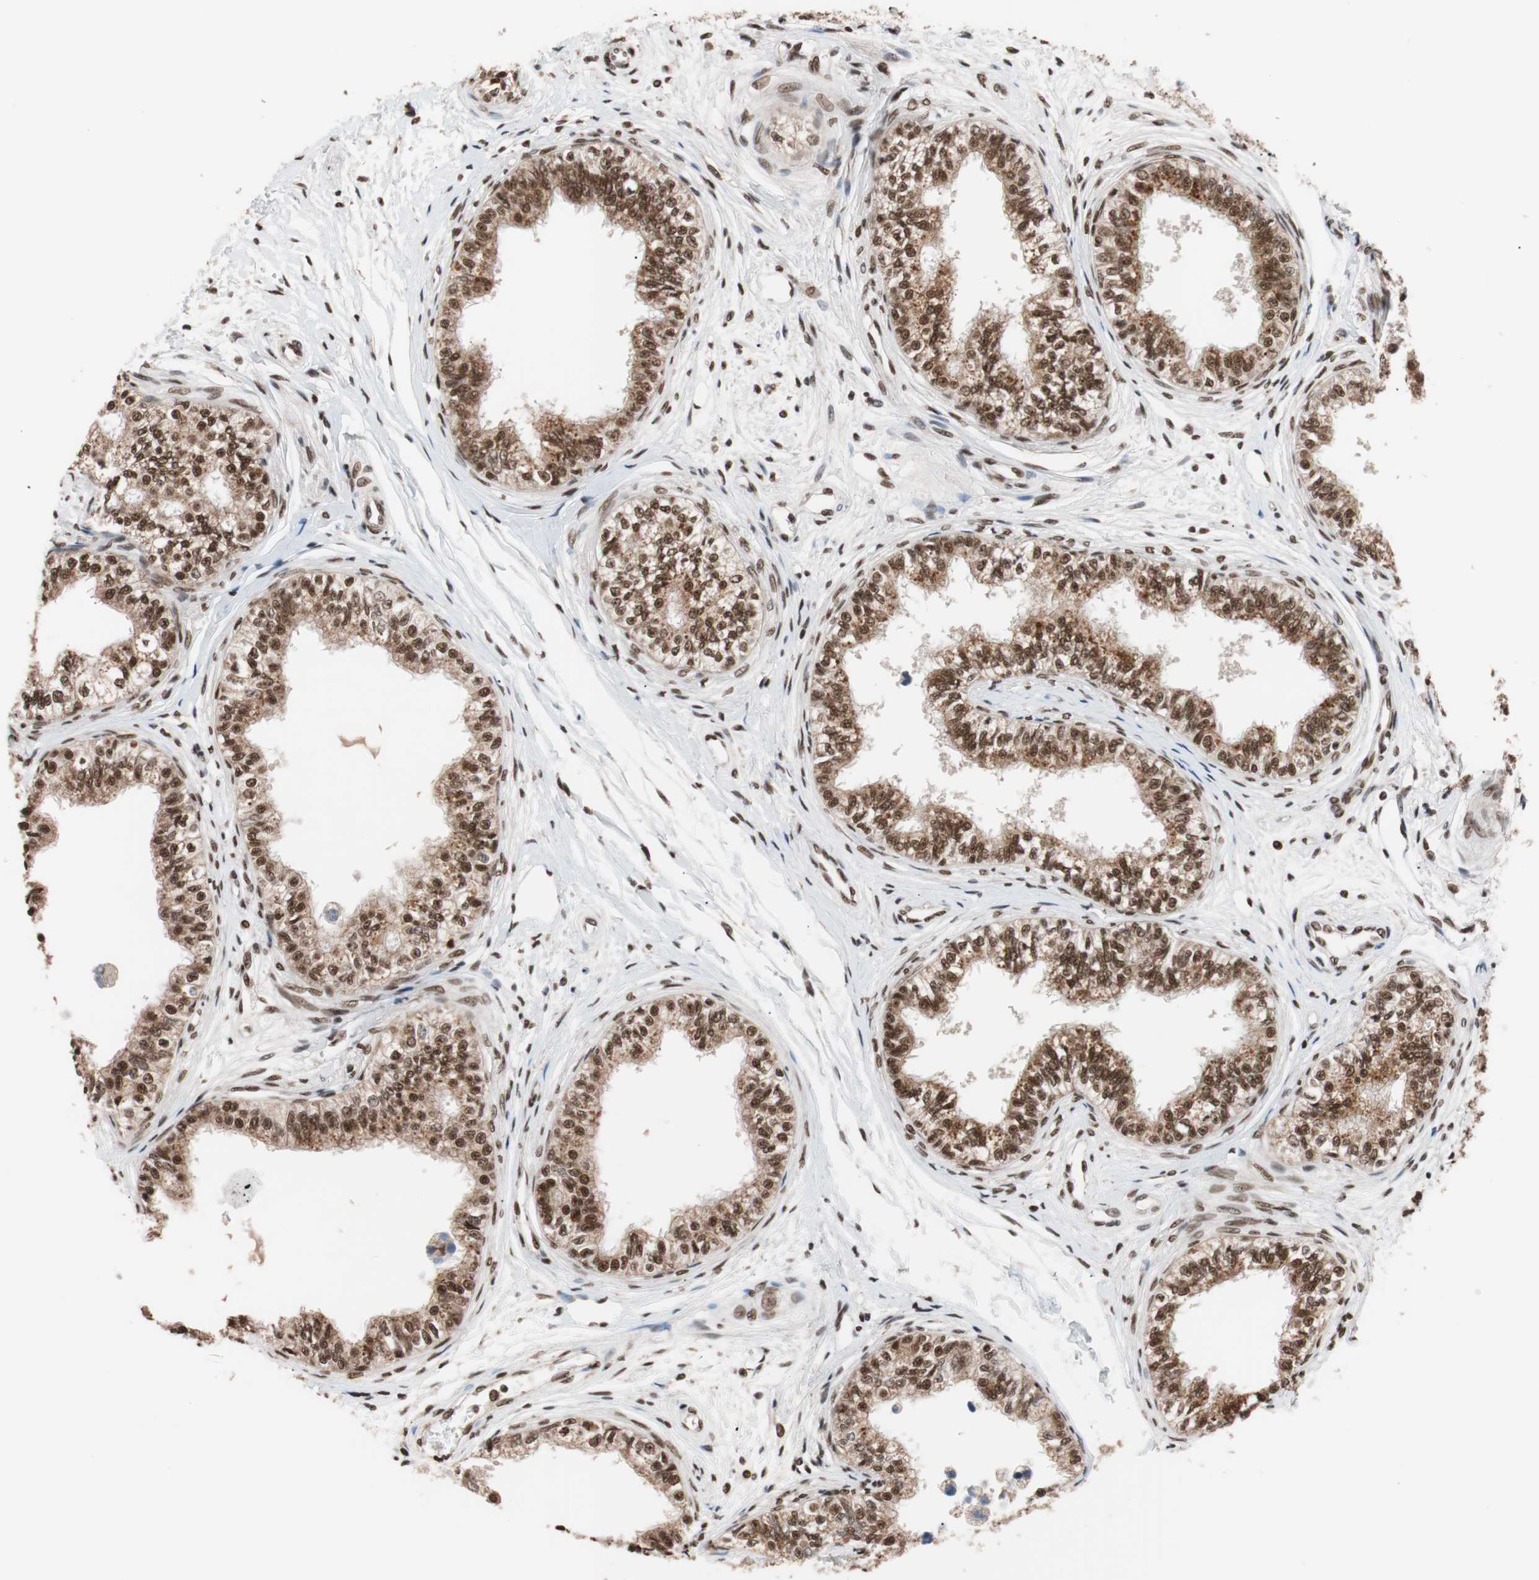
{"staining": {"intensity": "strong", "quantity": ">75%", "location": "cytoplasmic/membranous,nuclear"}, "tissue": "epididymis", "cell_type": "Glandular cells", "image_type": "normal", "snomed": [{"axis": "morphology", "description": "Normal tissue, NOS"}, {"axis": "morphology", "description": "Adenocarcinoma, metastatic, NOS"}, {"axis": "topography", "description": "Testis"}, {"axis": "topography", "description": "Epididymis"}], "caption": "A high-resolution micrograph shows immunohistochemistry (IHC) staining of normal epididymis, which reveals strong cytoplasmic/membranous,nuclear staining in about >75% of glandular cells. (DAB (3,3'-diaminobenzidine) IHC with brightfield microscopy, high magnification).", "gene": "CHAMP1", "patient": {"sex": "male", "age": 26}}